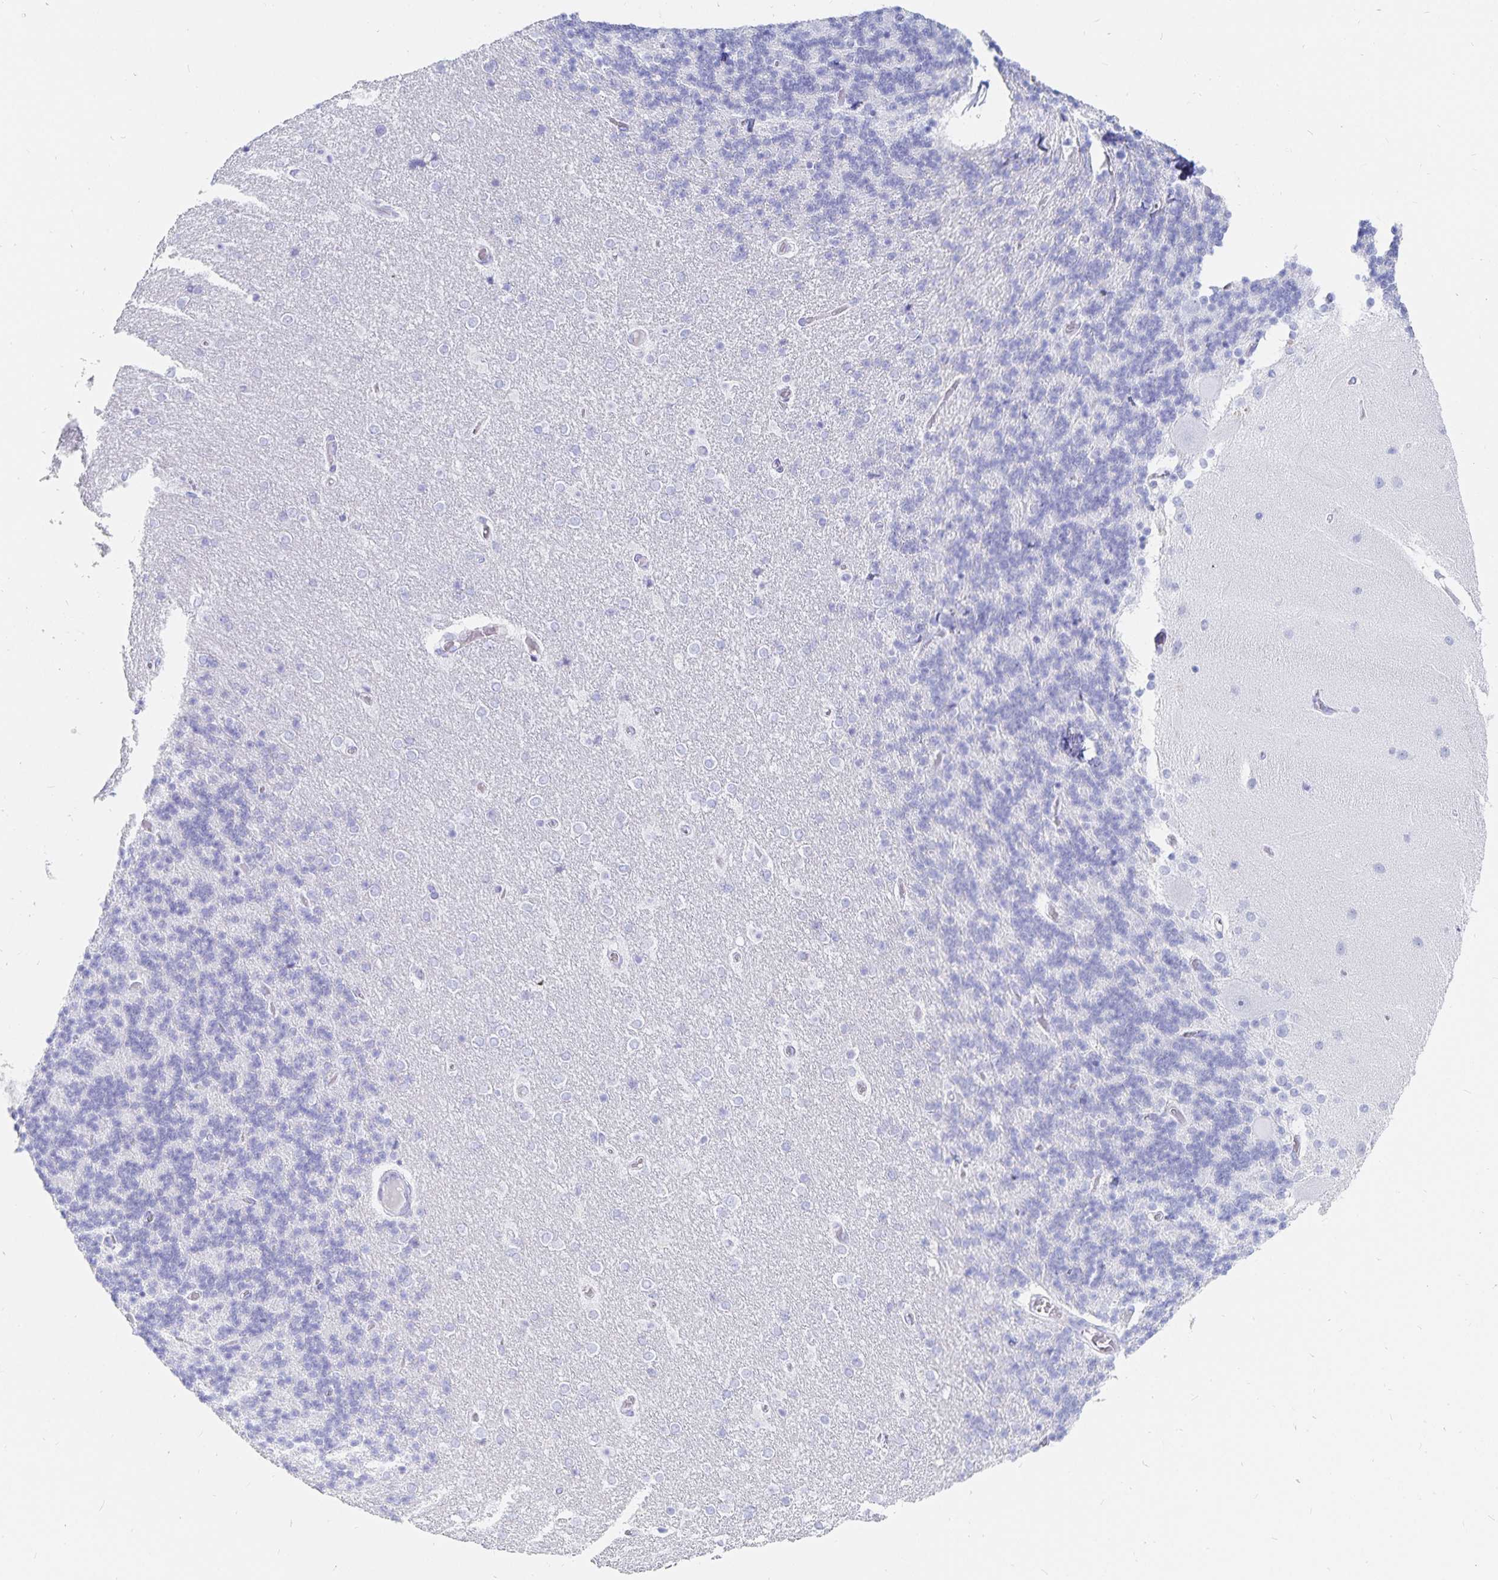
{"staining": {"intensity": "negative", "quantity": "none", "location": "none"}, "tissue": "cerebellum", "cell_type": "Cells in granular layer", "image_type": "normal", "snomed": [{"axis": "morphology", "description": "Normal tissue, NOS"}, {"axis": "topography", "description": "Cerebellum"}], "caption": "A high-resolution histopathology image shows immunohistochemistry (IHC) staining of unremarkable cerebellum, which displays no significant staining in cells in granular layer. (DAB immunohistochemistry (IHC), high magnification).", "gene": "INSL5", "patient": {"sex": "female", "age": 54}}